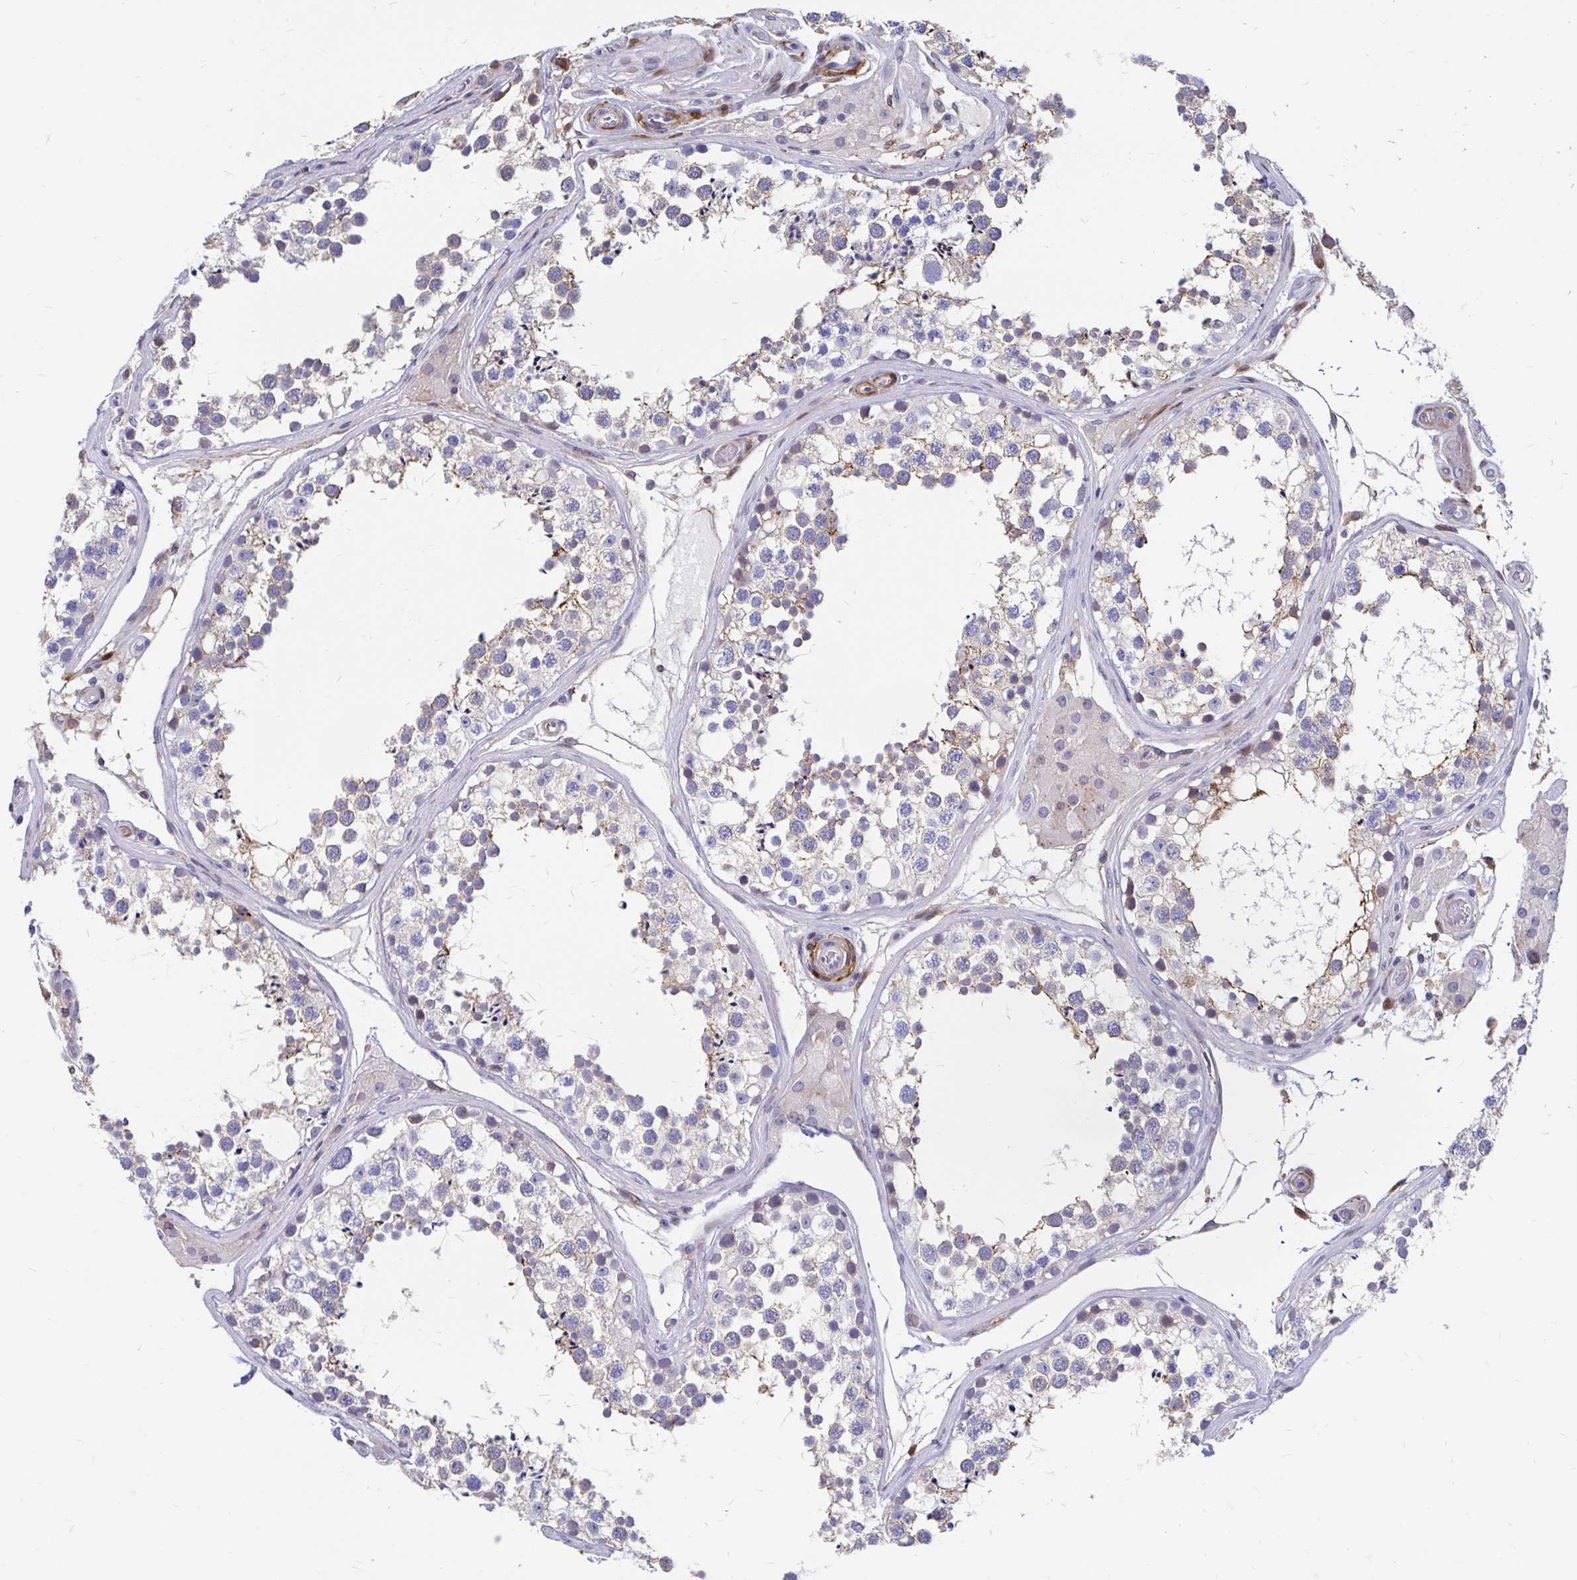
{"staining": {"intensity": "weak", "quantity": "<25%", "location": "cytoplasmic/membranous"}, "tissue": "testis", "cell_type": "Cells in seminiferous ducts", "image_type": "normal", "snomed": [{"axis": "morphology", "description": "Normal tissue, NOS"}, {"axis": "morphology", "description": "Seminoma, NOS"}, {"axis": "topography", "description": "Testis"}], "caption": "DAB immunohistochemical staining of benign human testis exhibits no significant staining in cells in seminiferous ducts.", "gene": "CDKL1", "patient": {"sex": "male", "age": 65}}